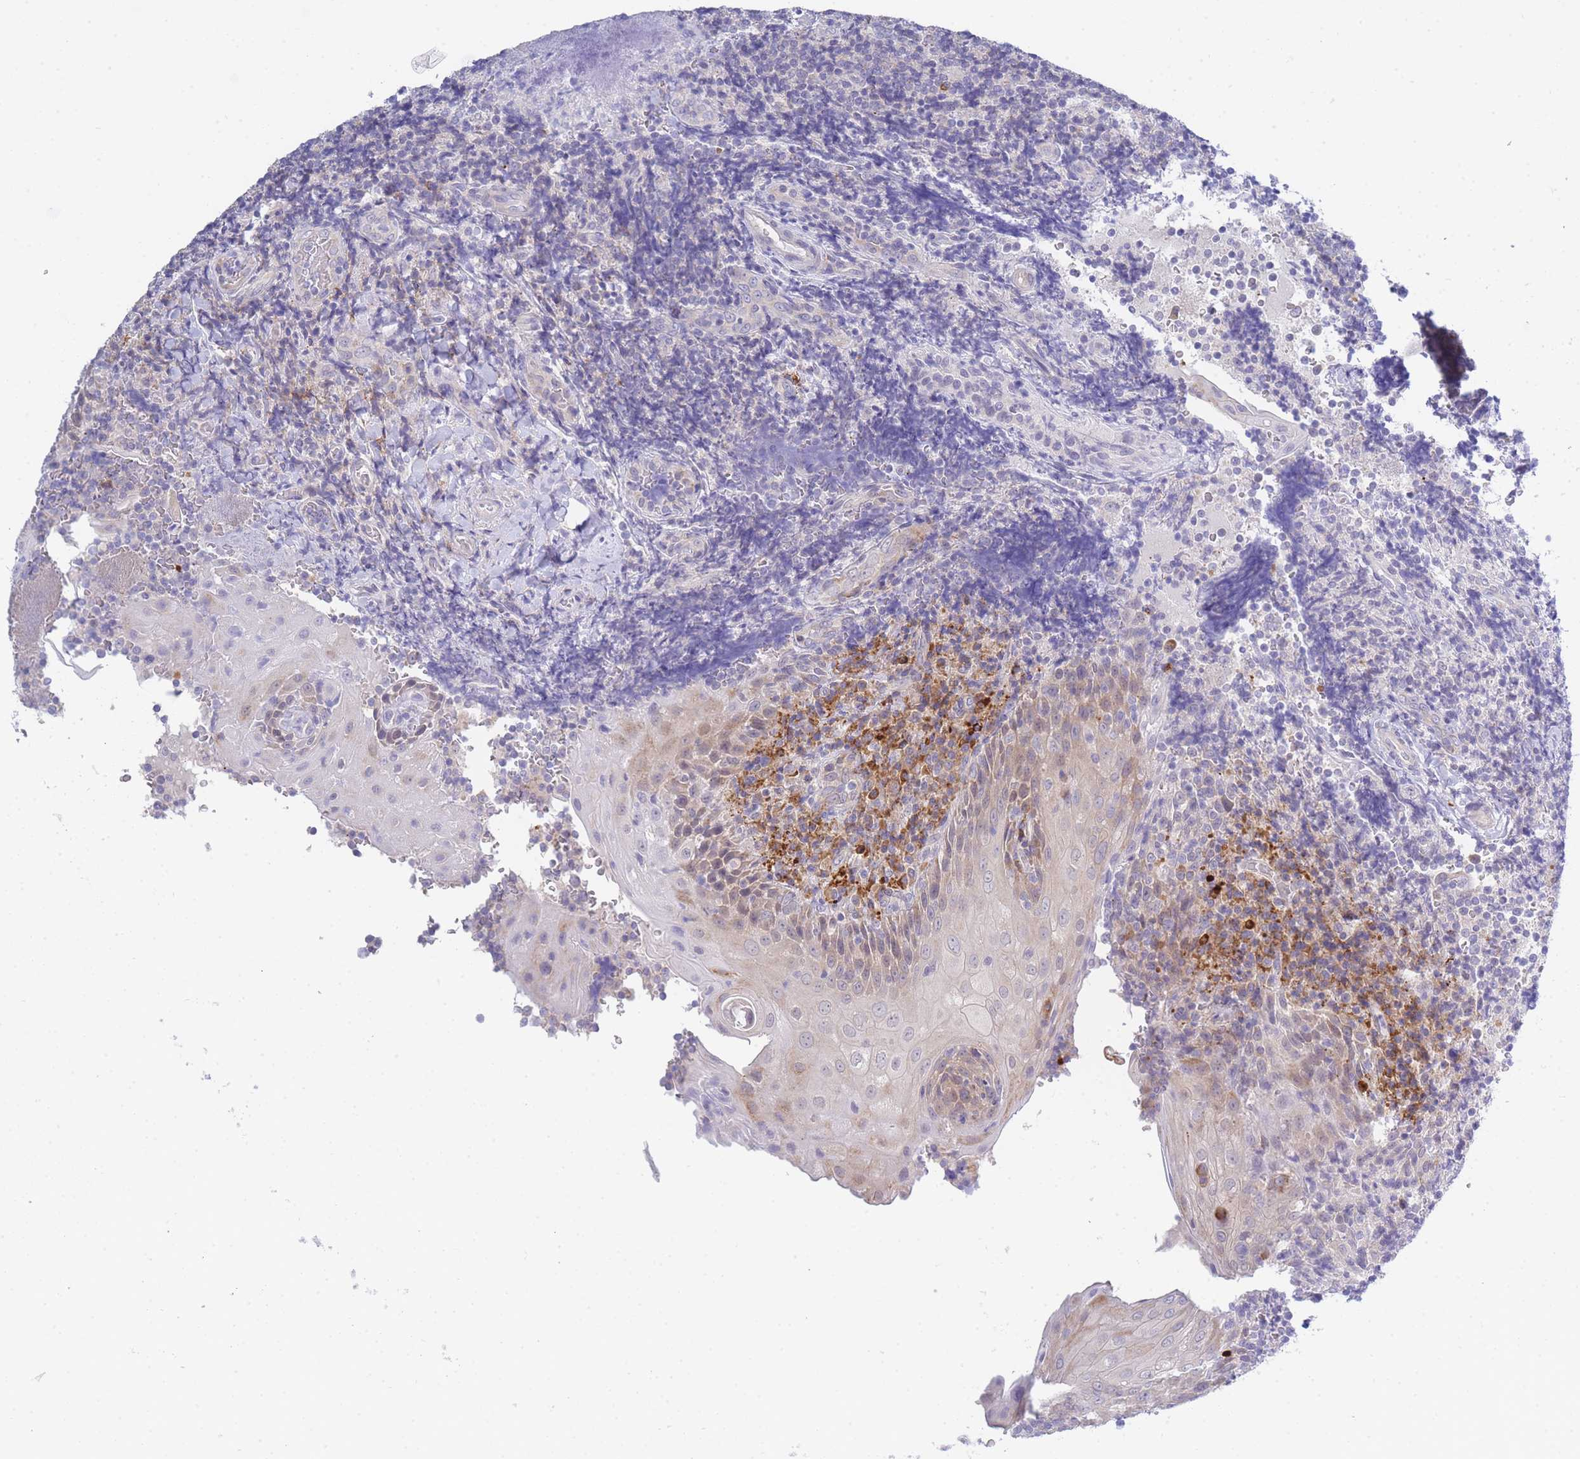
{"staining": {"intensity": "moderate", "quantity": "<25%", "location": "cytoplasmic/membranous"}, "tissue": "tonsil", "cell_type": "Germinal center cells", "image_type": "normal", "snomed": [{"axis": "morphology", "description": "Normal tissue, NOS"}, {"axis": "topography", "description": "Tonsil"}], "caption": "DAB (3,3'-diaminobenzidine) immunohistochemical staining of unremarkable tonsil reveals moderate cytoplasmic/membranous protein expression in approximately <25% of germinal center cells. The protein of interest is stained brown, and the nuclei are stained in blue (DAB (3,3'-diaminobenzidine) IHC with brightfield microscopy, high magnification).", "gene": "ZNF510", "patient": {"sex": "male", "age": 37}}